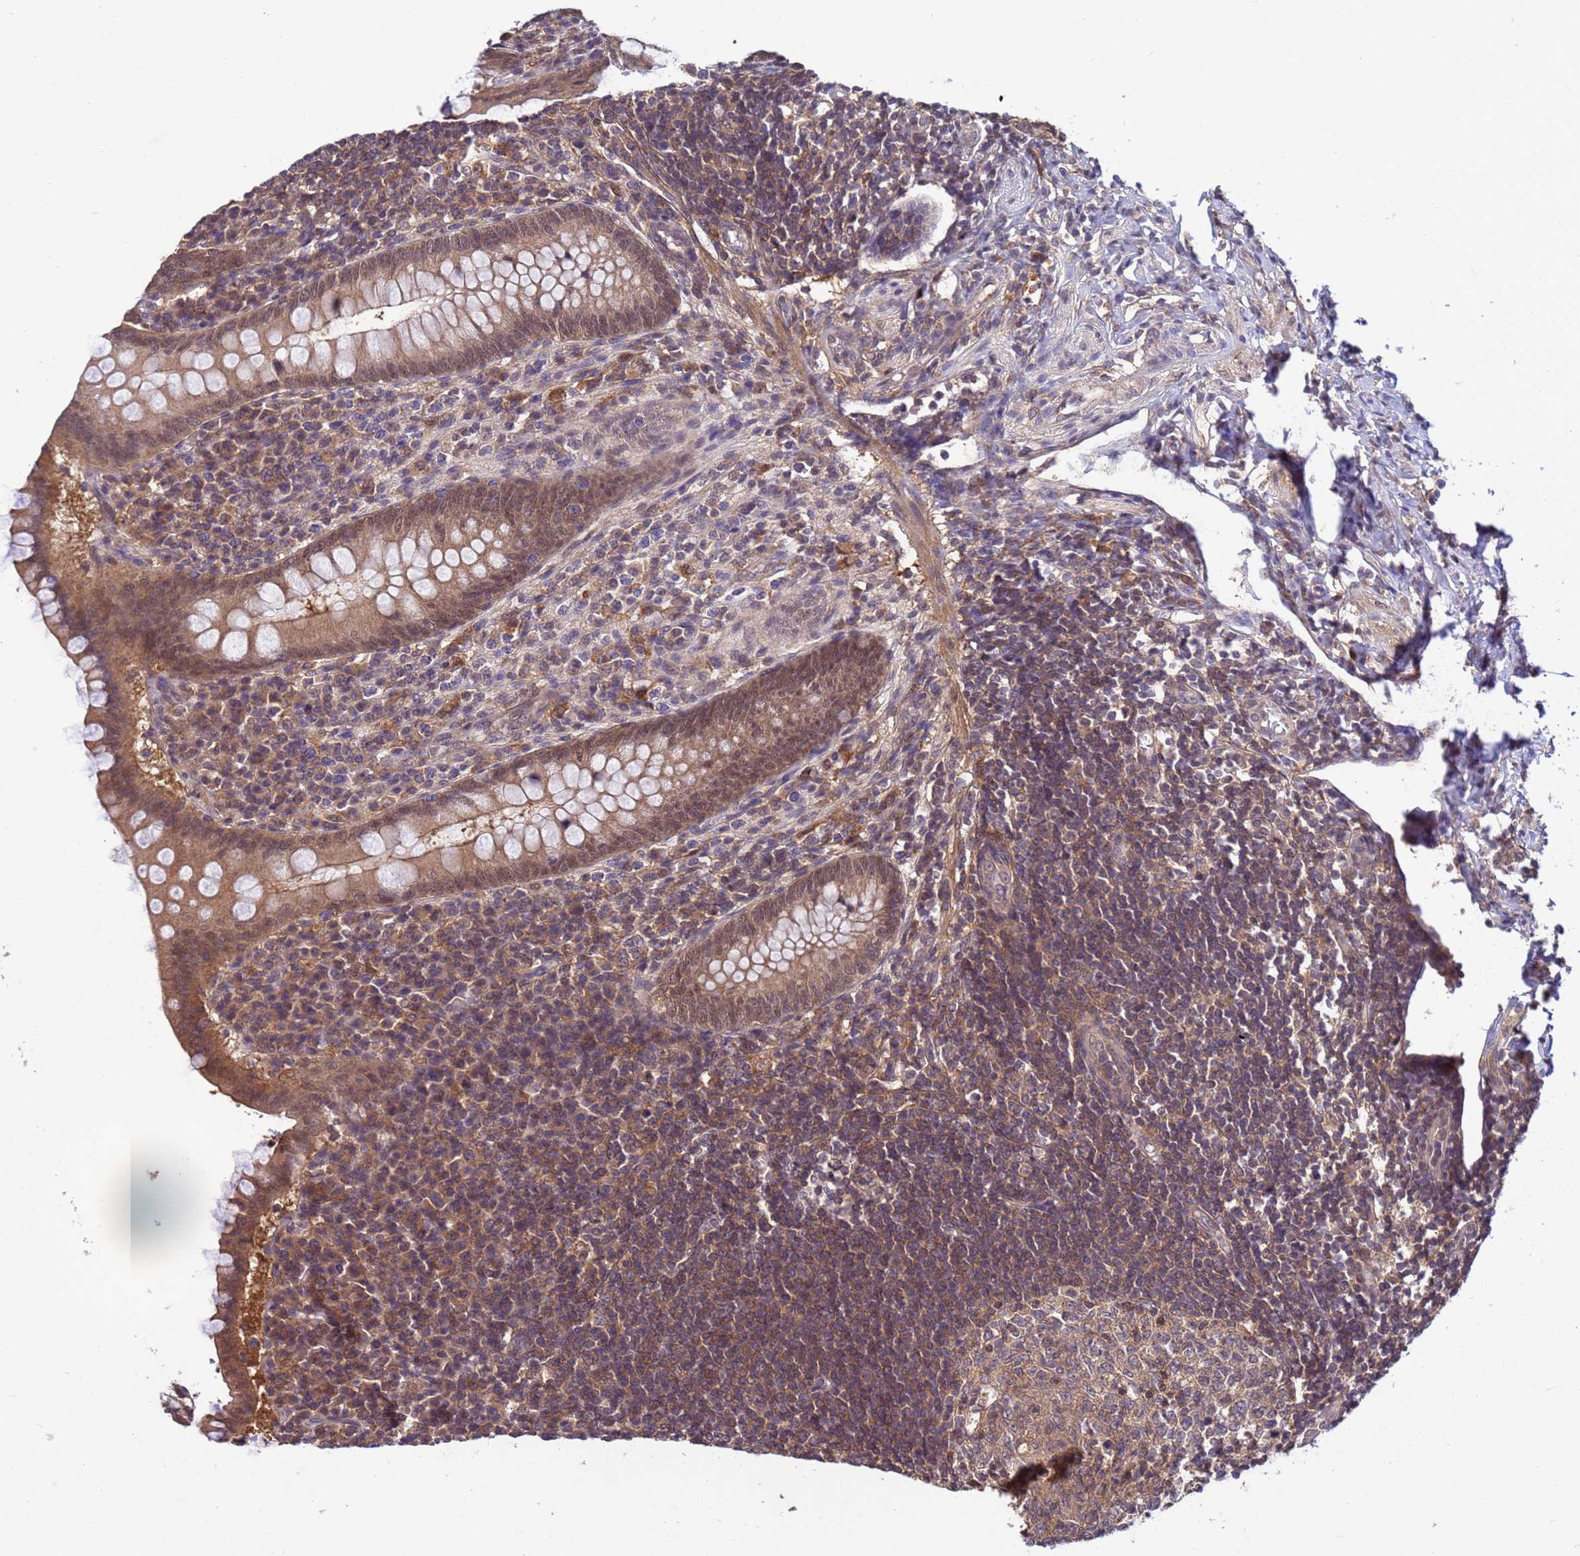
{"staining": {"intensity": "moderate", "quantity": ">75%", "location": "cytoplasmic/membranous,nuclear"}, "tissue": "appendix", "cell_type": "Glandular cells", "image_type": "normal", "snomed": [{"axis": "morphology", "description": "Normal tissue, NOS"}, {"axis": "topography", "description": "Appendix"}], "caption": "High-power microscopy captured an immunohistochemistry (IHC) image of benign appendix, revealing moderate cytoplasmic/membranous,nuclear positivity in approximately >75% of glandular cells. (Stains: DAB (3,3'-diaminobenzidine) in brown, nuclei in blue, Microscopy: brightfield microscopy at high magnification).", "gene": "NPEPPS", "patient": {"sex": "female", "age": 33}}